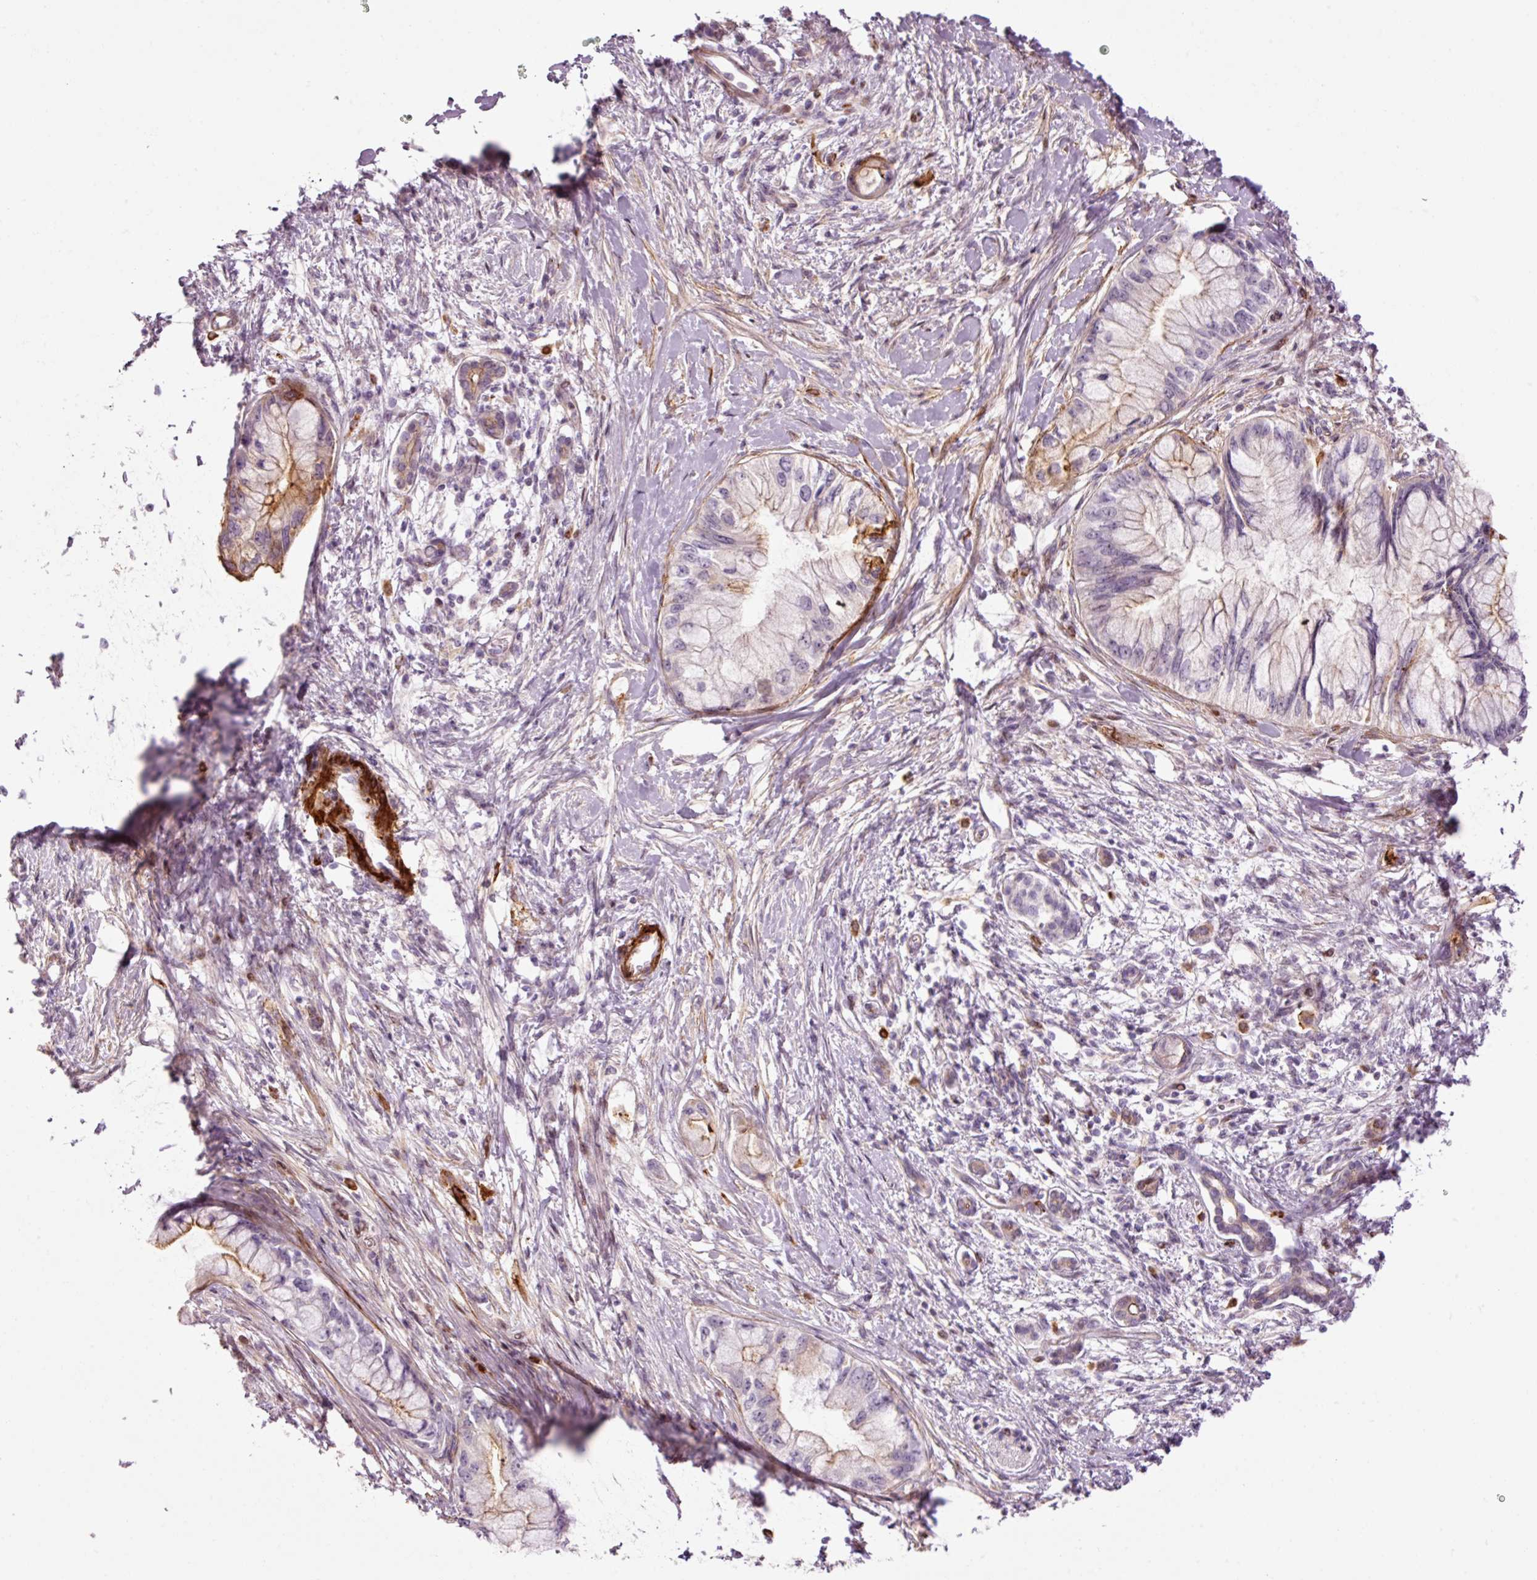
{"staining": {"intensity": "weak", "quantity": "<25%", "location": "cytoplasmic/membranous"}, "tissue": "pancreatic cancer", "cell_type": "Tumor cells", "image_type": "cancer", "snomed": [{"axis": "morphology", "description": "Adenocarcinoma, NOS"}, {"axis": "topography", "description": "Pancreas"}], "caption": "DAB (3,3'-diaminobenzidine) immunohistochemical staining of pancreatic cancer exhibits no significant expression in tumor cells.", "gene": "ANKRD20A1", "patient": {"sex": "male", "age": 48}}